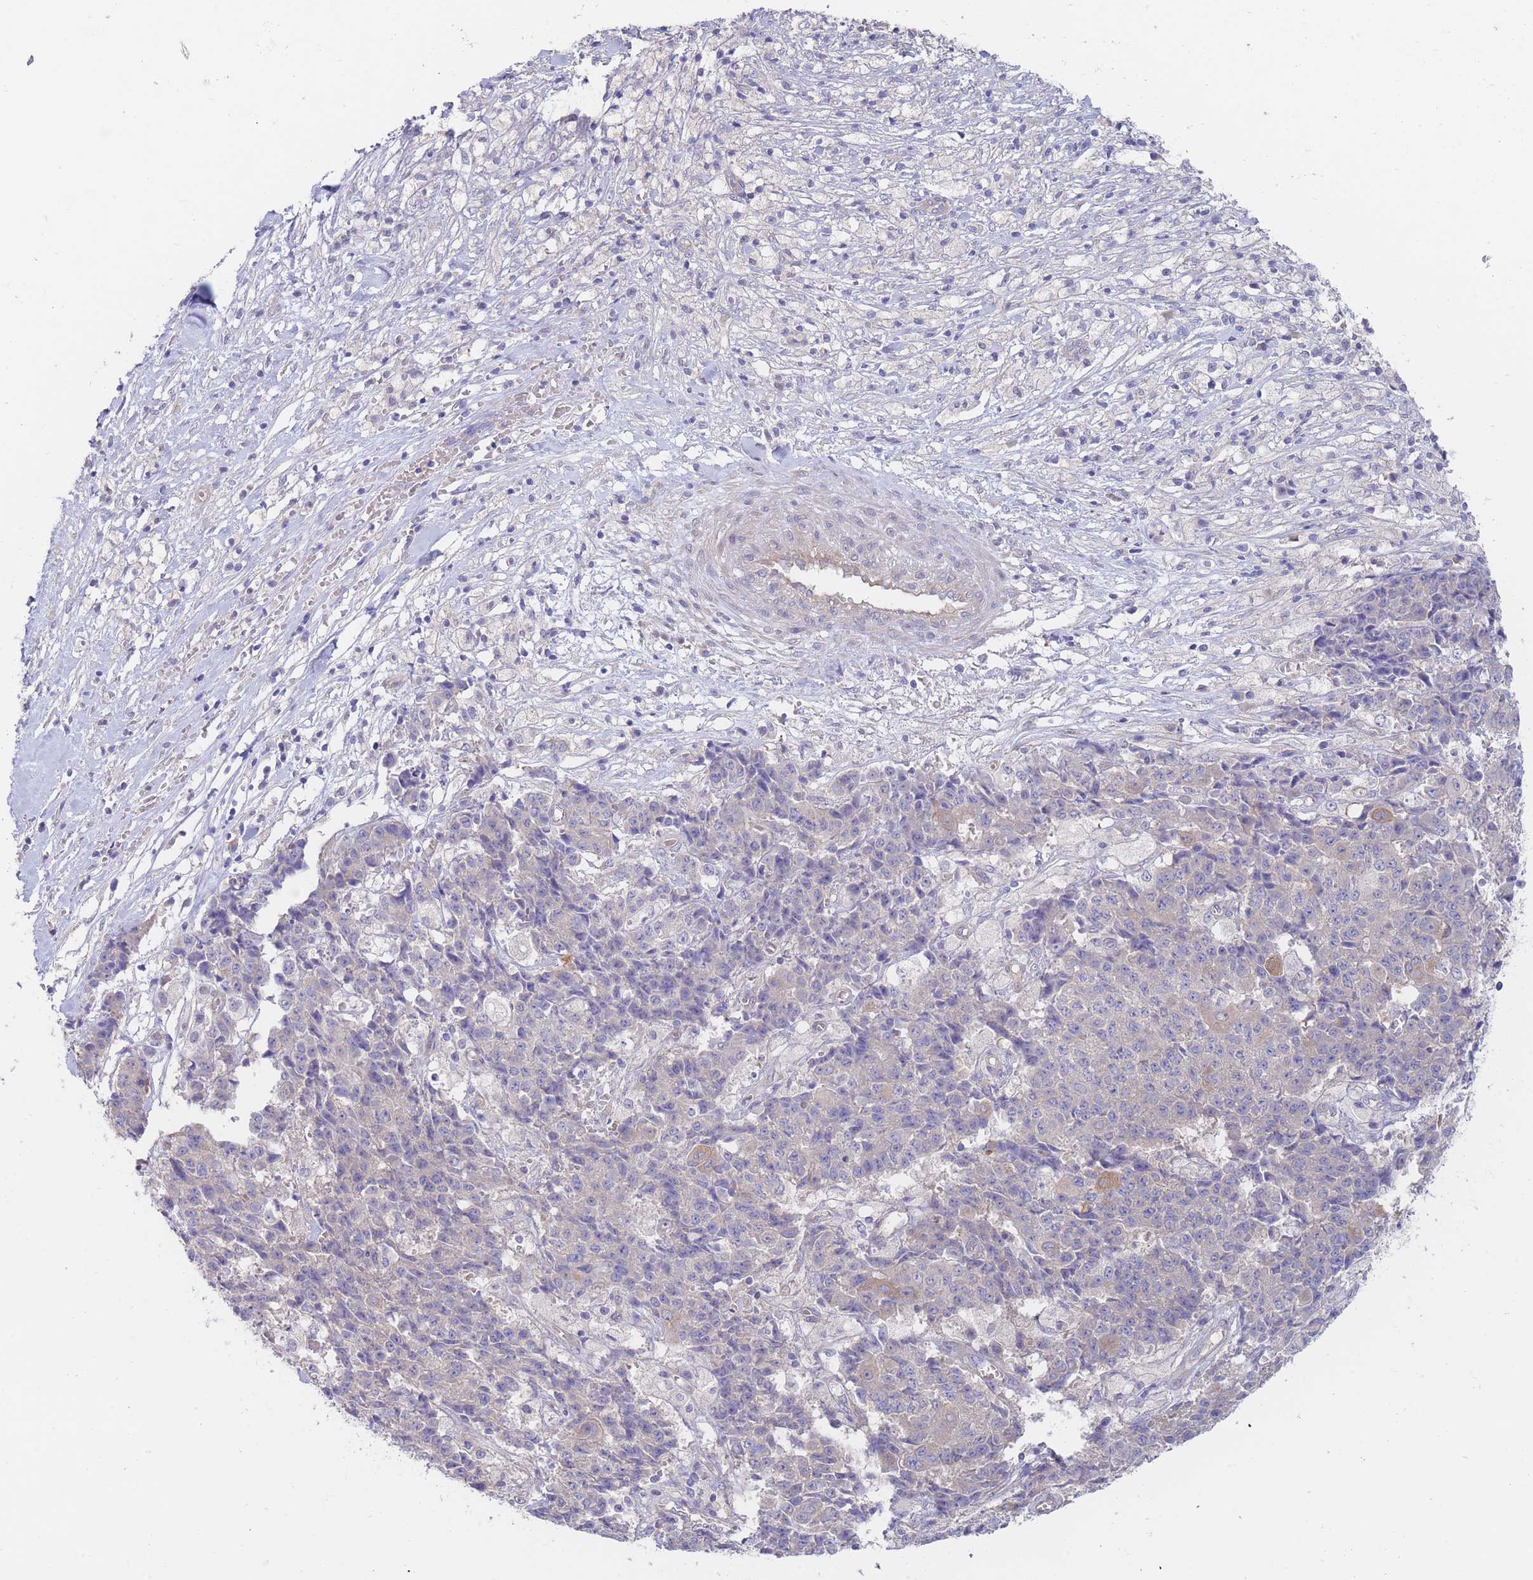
{"staining": {"intensity": "weak", "quantity": "<25%", "location": "cytoplasmic/membranous"}, "tissue": "ovarian cancer", "cell_type": "Tumor cells", "image_type": "cancer", "snomed": [{"axis": "morphology", "description": "Carcinoma, endometroid"}, {"axis": "topography", "description": "Ovary"}], "caption": "DAB (3,3'-diaminobenzidine) immunohistochemical staining of human ovarian cancer displays no significant positivity in tumor cells.", "gene": "ZNF281", "patient": {"sex": "female", "age": 42}}